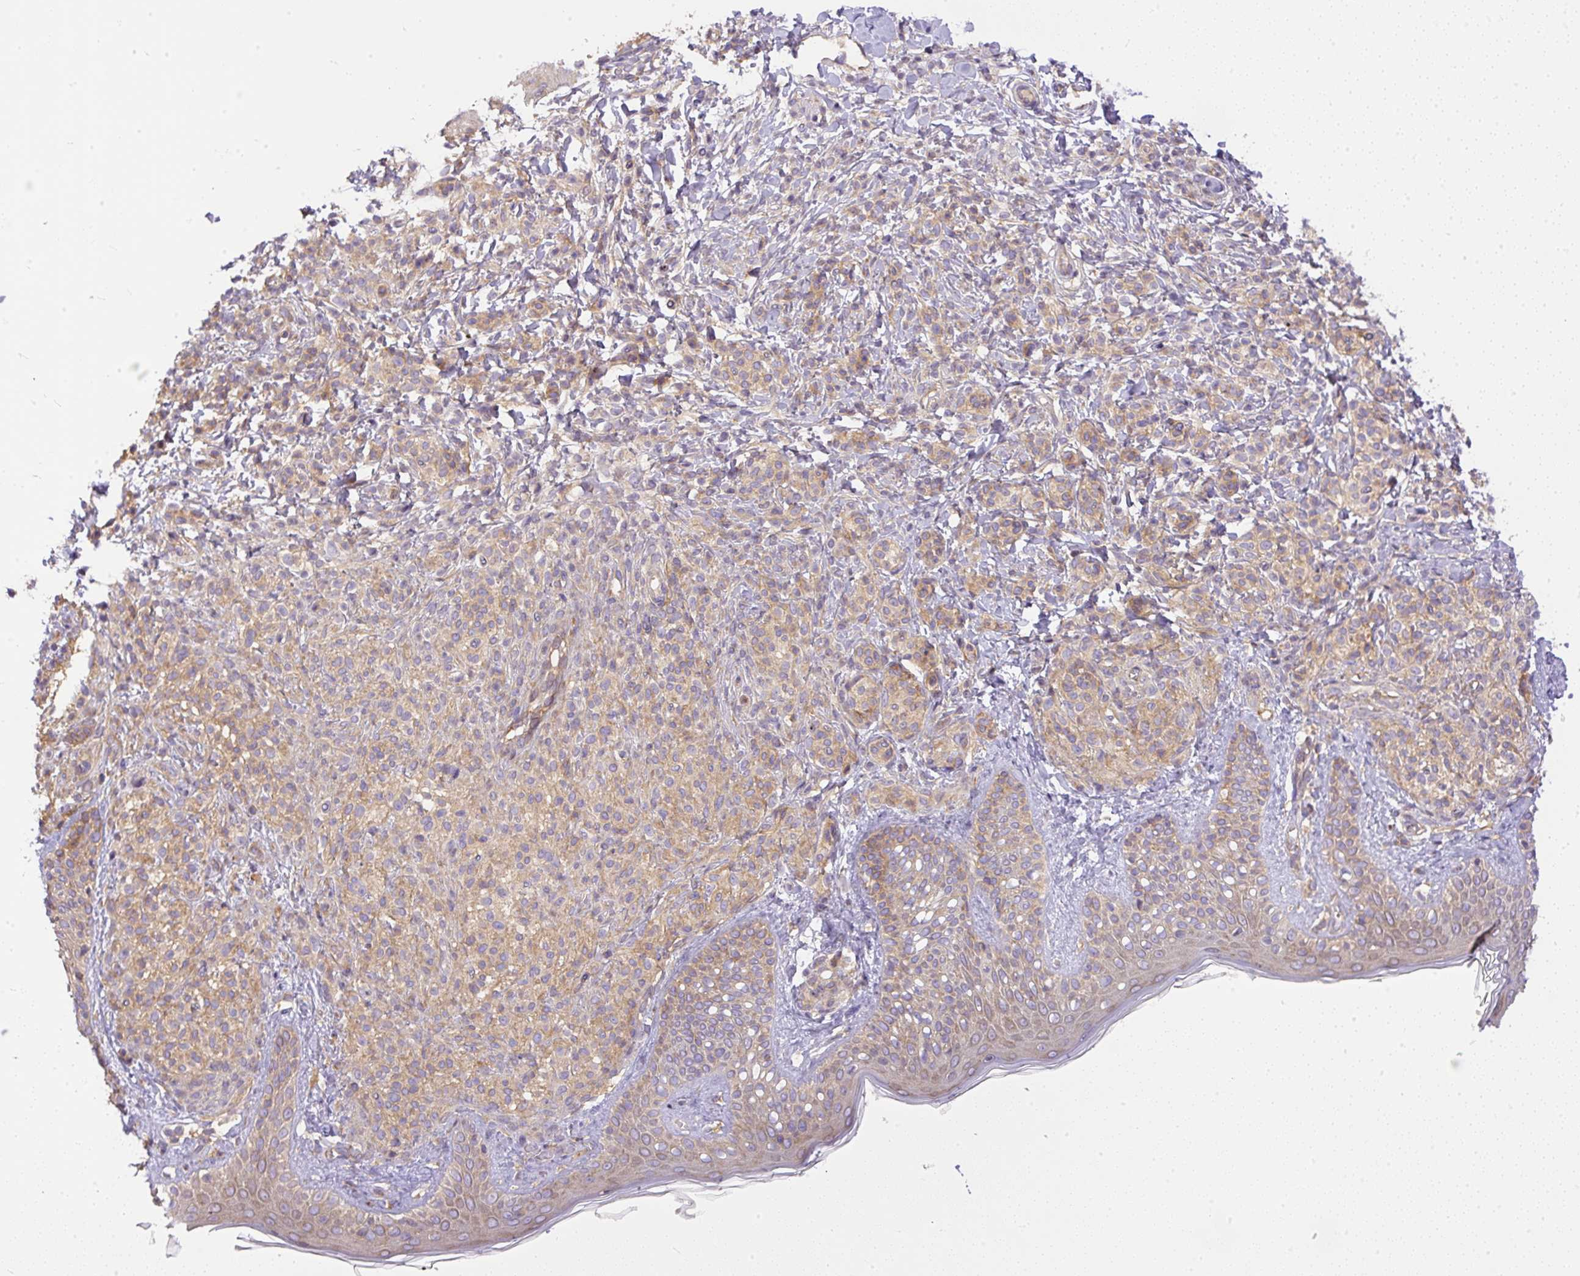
{"staining": {"intensity": "weak", "quantity": ">75%", "location": "cytoplasmic/membranous"}, "tissue": "skin", "cell_type": "Fibroblasts", "image_type": "normal", "snomed": [{"axis": "morphology", "description": "Normal tissue, NOS"}, {"axis": "topography", "description": "Skin"}], "caption": "Protein expression analysis of unremarkable human skin reveals weak cytoplasmic/membranous positivity in about >75% of fibroblasts.", "gene": "DAPK1", "patient": {"sex": "male", "age": 16}}